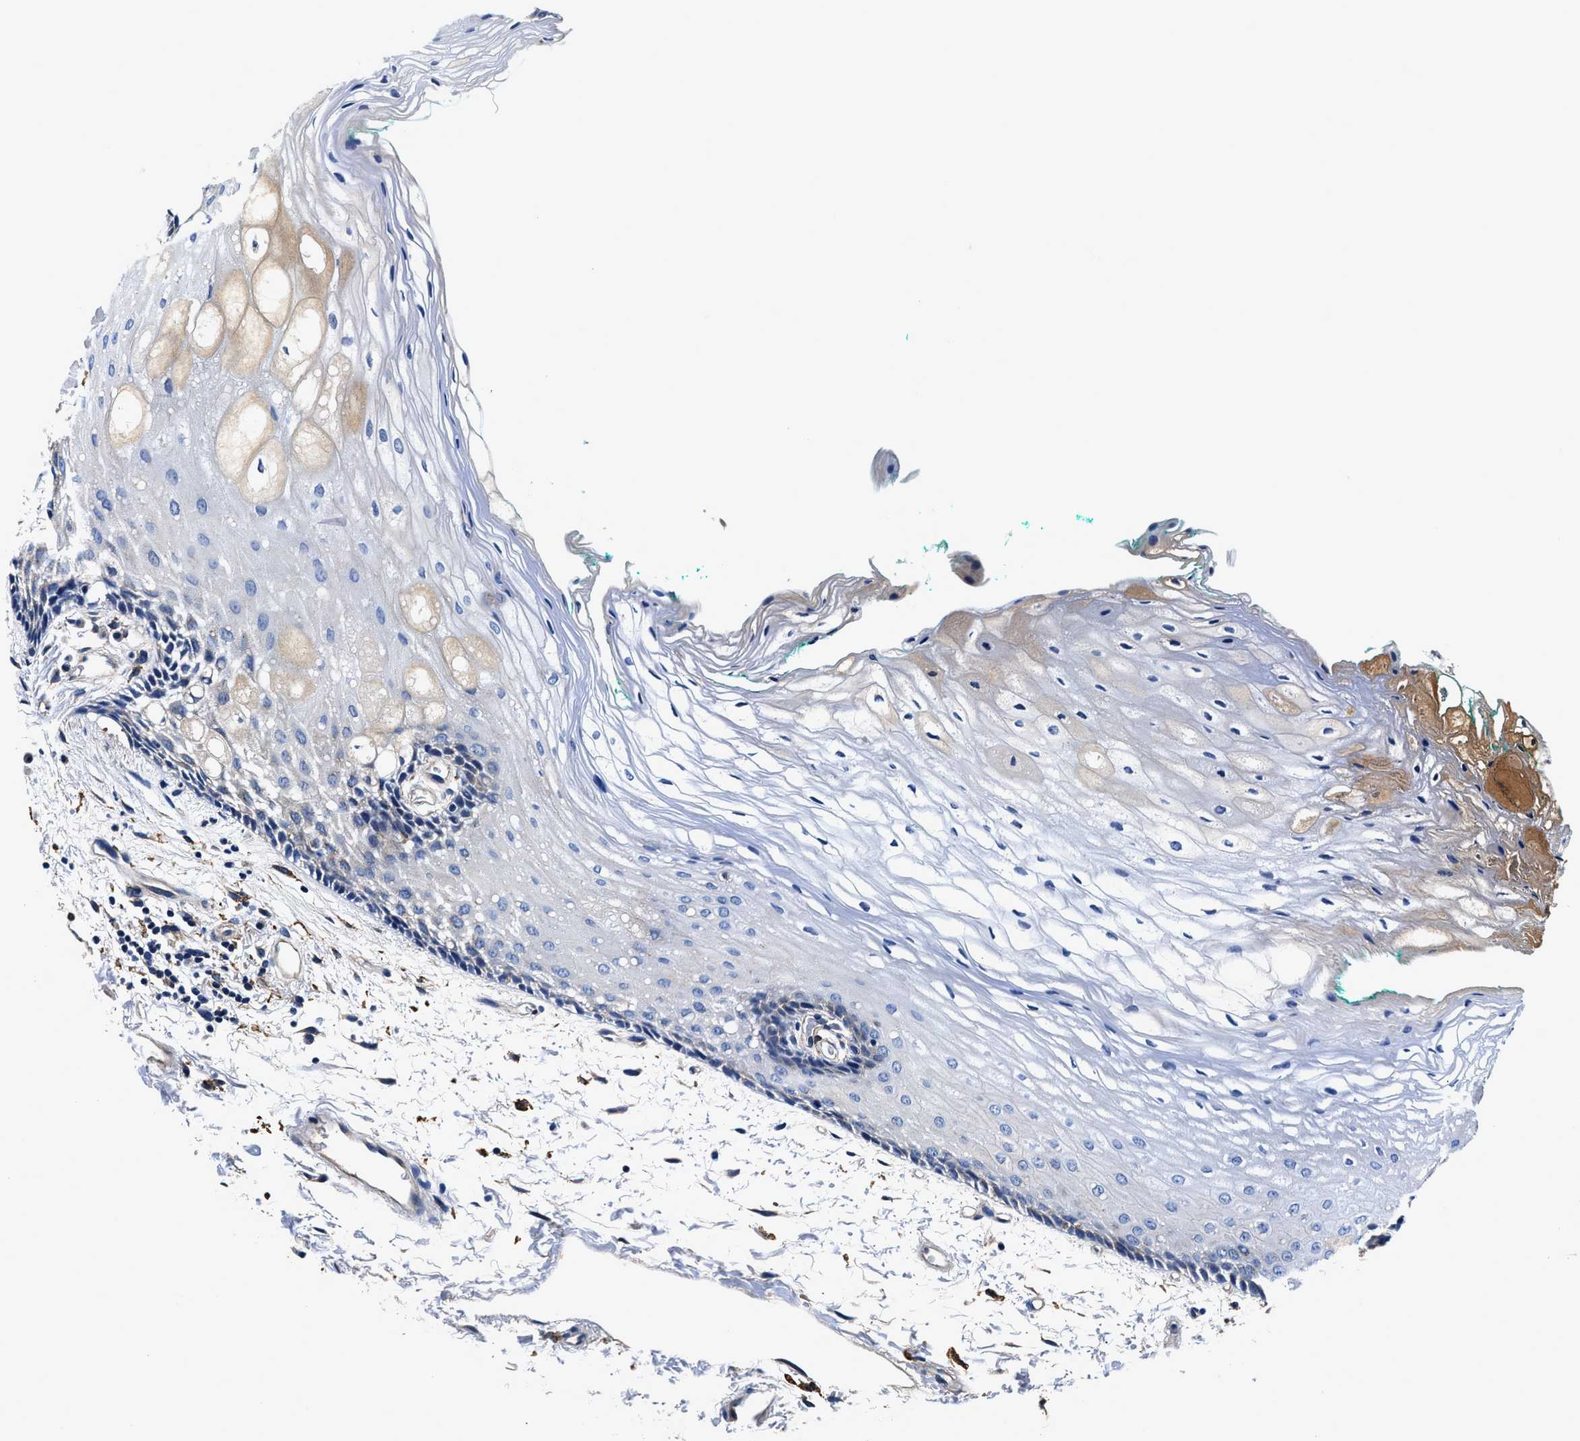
{"staining": {"intensity": "moderate", "quantity": "<25%", "location": "cytoplasmic/membranous"}, "tissue": "oral mucosa", "cell_type": "Squamous epithelial cells", "image_type": "normal", "snomed": [{"axis": "morphology", "description": "Normal tissue, NOS"}, {"axis": "topography", "description": "Skeletal muscle"}, {"axis": "topography", "description": "Oral tissue"}, {"axis": "topography", "description": "Peripheral nerve tissue"}], "caption": "Oral mucosa stained for a protein (brown) reveals moderate cytoplasmic/membranous positive staining in about <25% of squamous epithelial cells.", "gene": "ZFAND3", "patient": {"sex": "female", "age": 84}}